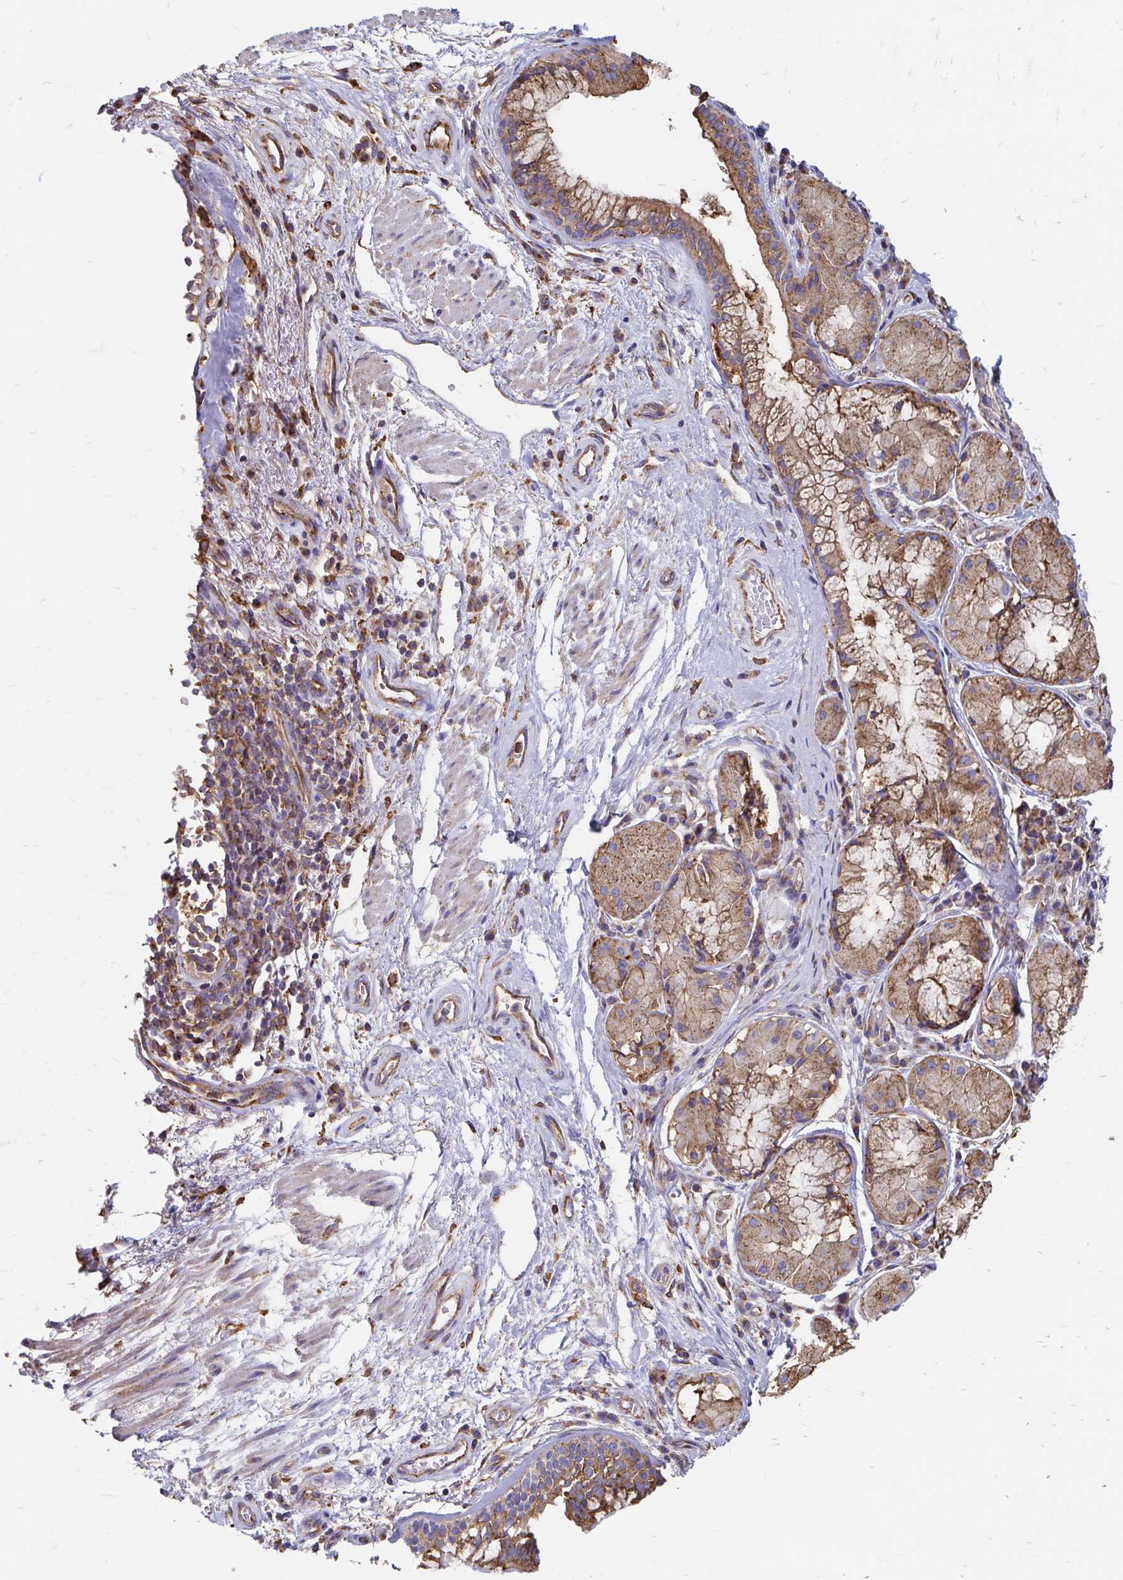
{"staining": {"intensity": "weak", "quantity": "25%-75%", "location": "cytoplasmic/membranous"}, "tissue": "soft tissue", "cell_type": "Chondrocytes", "image_type": "normal", "snomed": [{"axis": "morphology", "description": "Normal tissue, NOS"}, {"axis": "topography", "description": "Cartilage tissue"}, {"axis": "topography", "description": "Bronchus"}], "caption": "Soft tissue stained with a brown dye demonstrates weak cytoplasmic/membranous positive staining in approximately 25%-75% of chondrocytes.", "gene": "CLTC", "patient": {"sex": "male", "age": 64}}